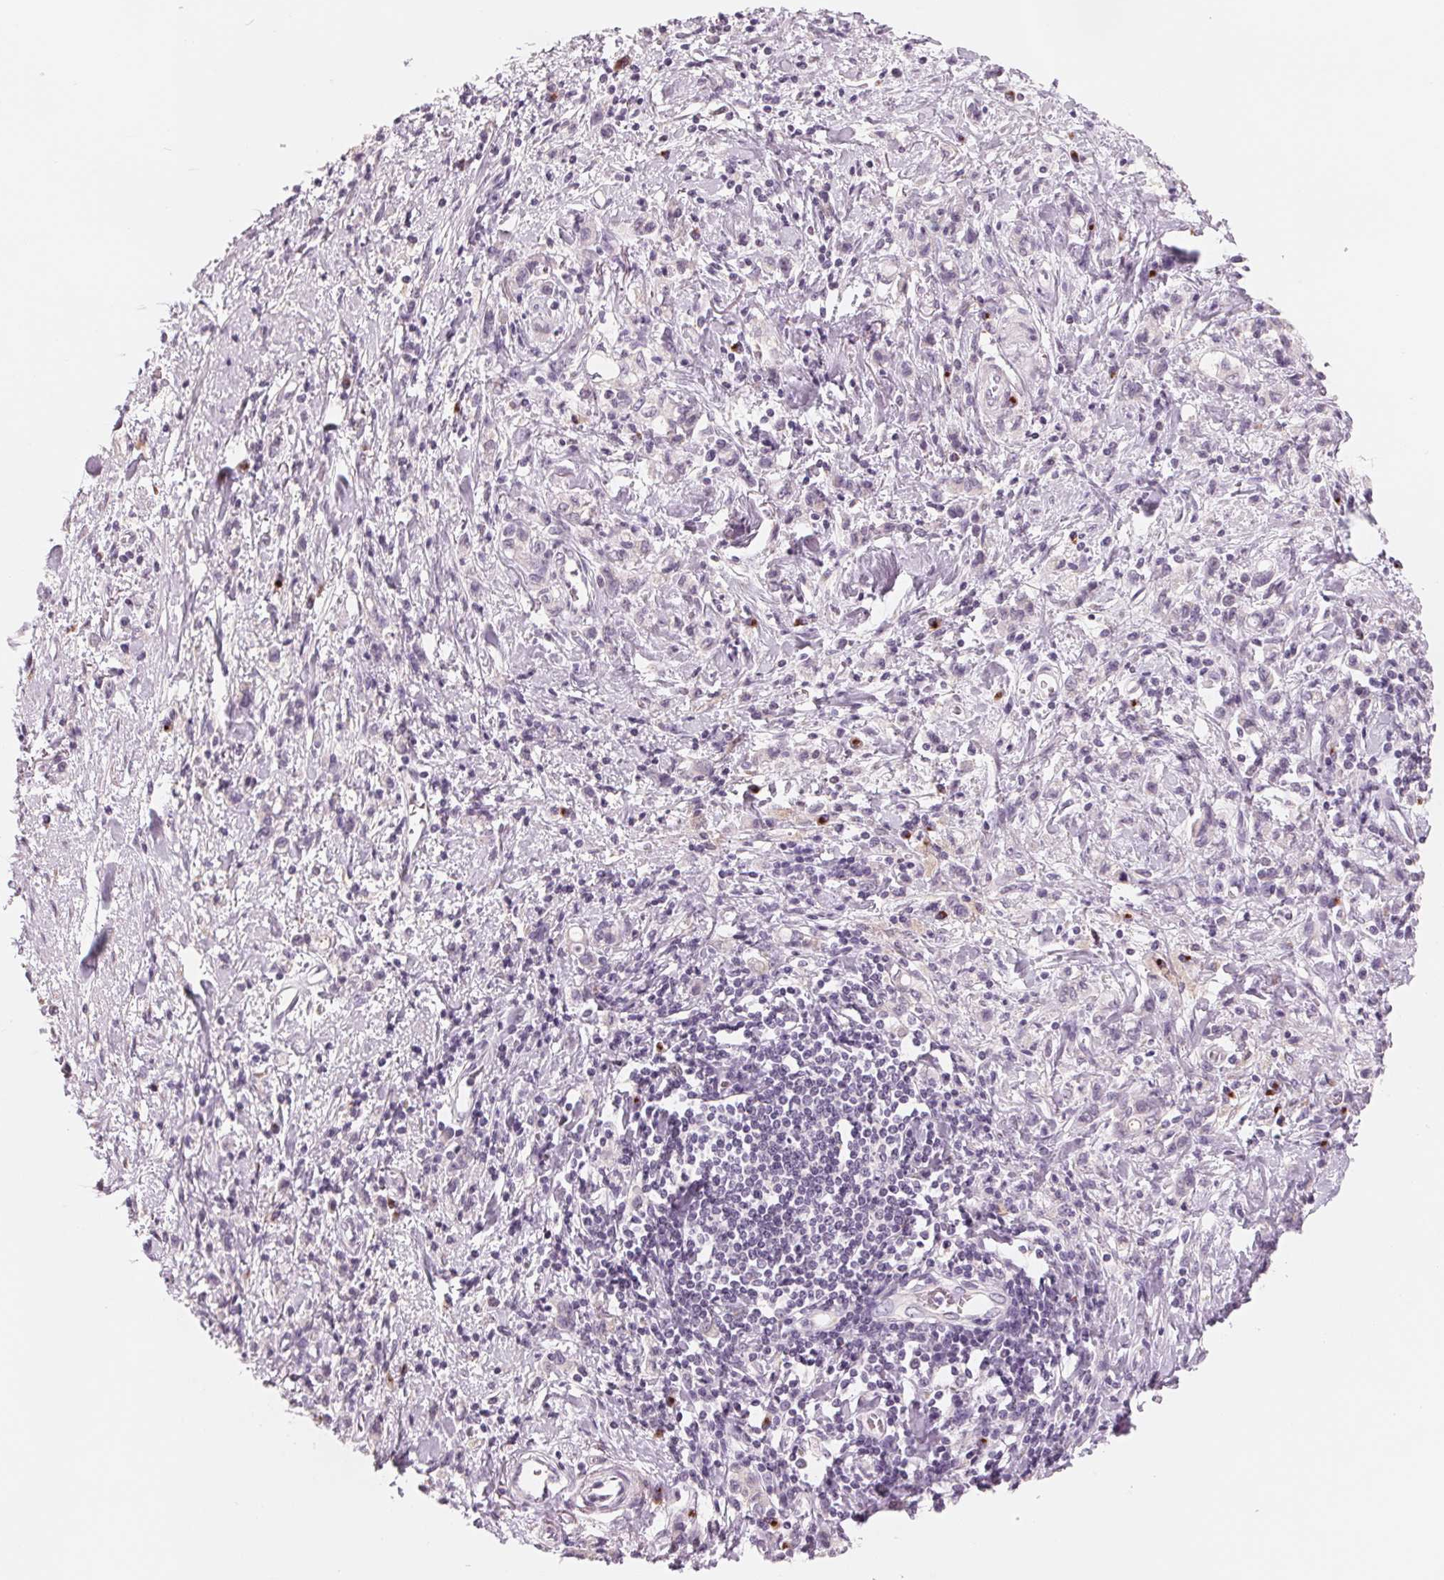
{"staining": {"intensity": "negative", "quantity": "none", "location": "none"}, "tissue": "stomach cancer", "cell_type": "Tumor cells", "image_type": "cancer", "snomed": [{"axis": "morphology", "description": "Adenocarcinoma, NOS"}, {"axis": "topography", "description": "Stomach"}], "caption": "Micrograph shows no protein expression in tumor cells of stomach cancer (adenocarcinoma) tissue.", "gene": "IL9R", "patient": {"sex": "male", "age": 77}}